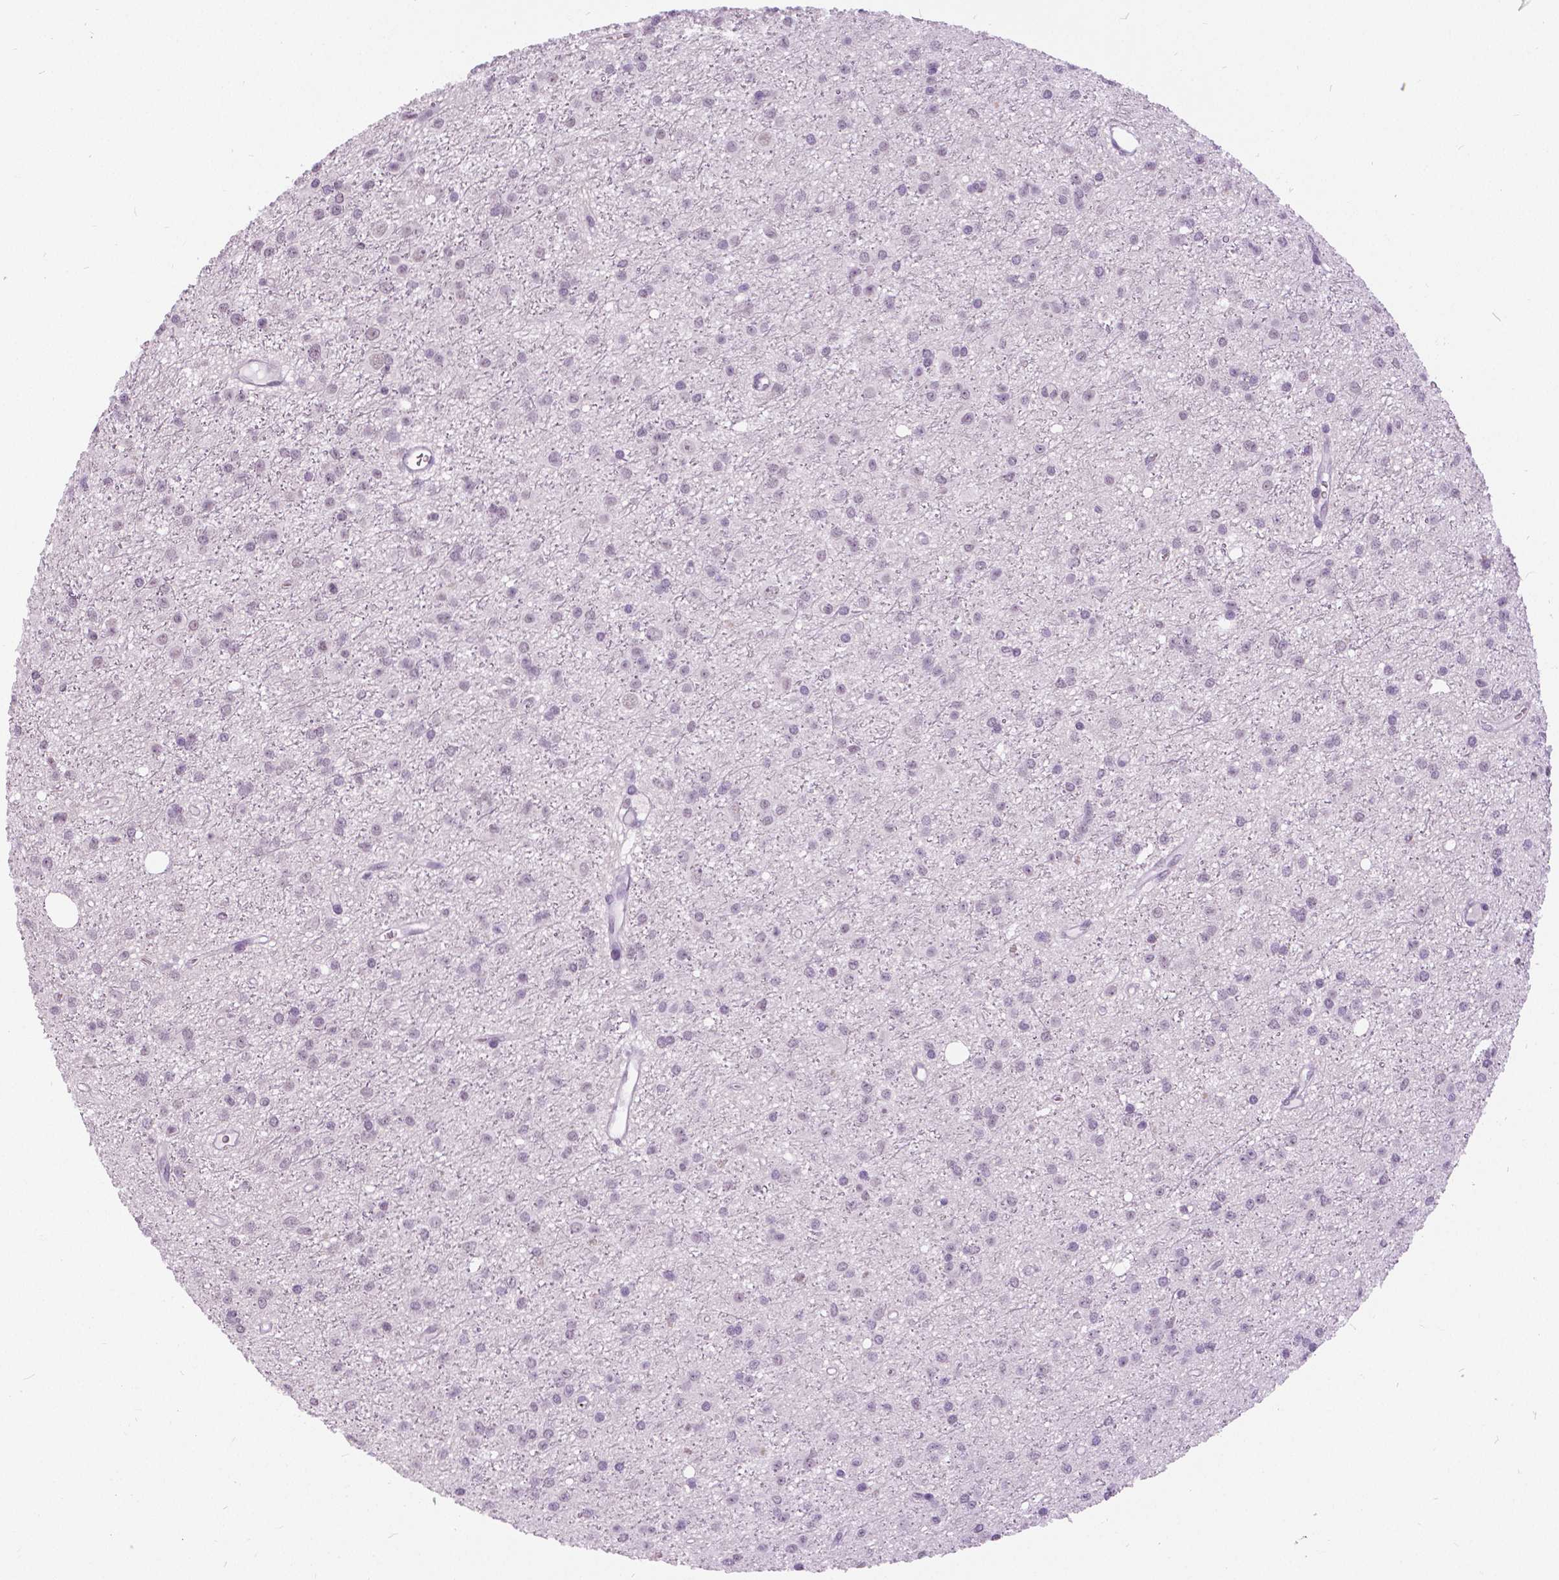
{"staining": {"intensity": "negative", "quantity": "none", "location": "none"}, "tissue": "glioma", "cell_type": "Tumor cells", "image_type": "cancer", "snomed": [{"axis": "morphology", "description": "Glioma, malignant, Low grade"}, {"axis": "topography", "description": "Brain"}], "caption": "Tumor cells are negative for brown protein staining in malignant glioma (low-grade).", "gene": "MYOM1", "patient": {"sex": "male", "age": 27}}